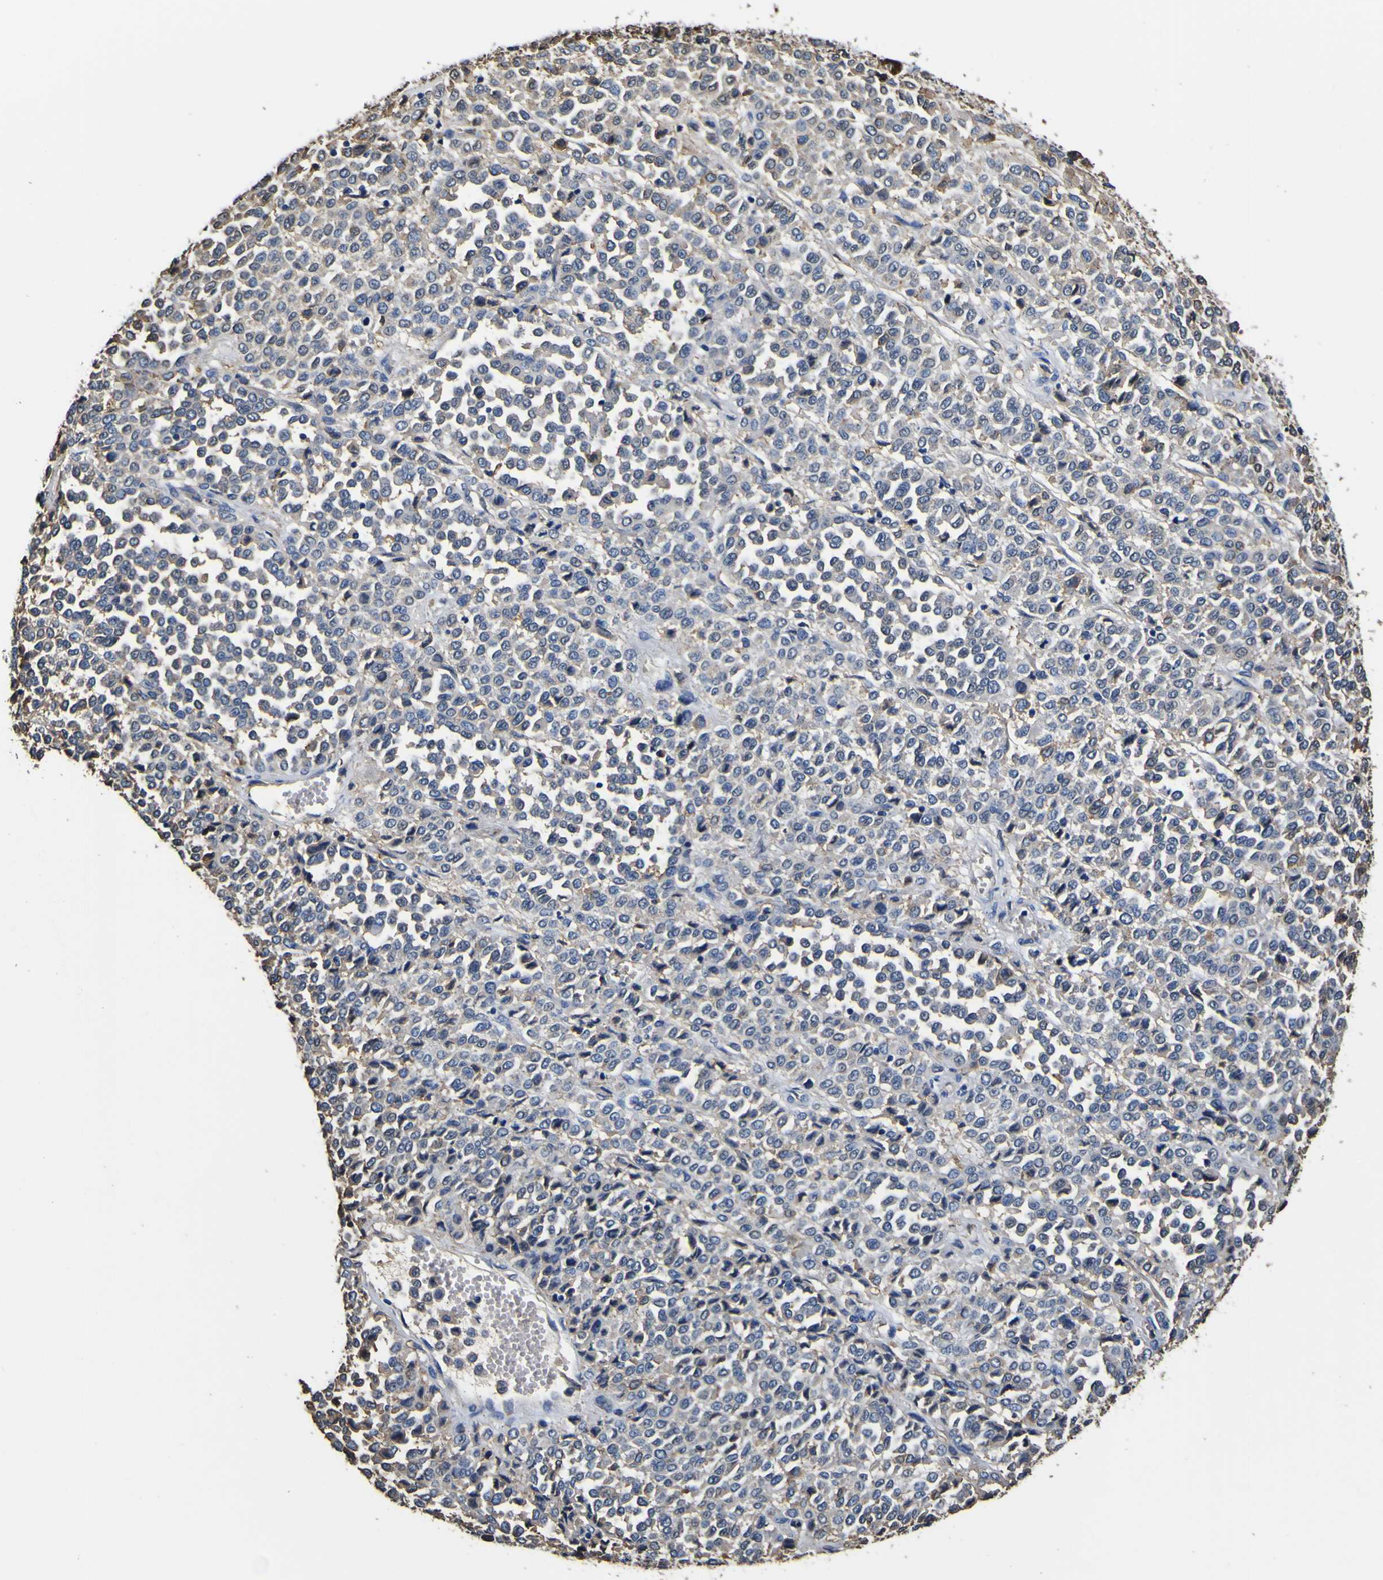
{"staining": {"intensity": "moderate", "quantity": "<25%", "location": "cytoplasmic/membranous"}, "tissue": "melanoma", "cell_type": "Tumor cells", "image_type": "cancer", "snomed": [{"axis": "morphology", "description": "Malignant melanoma, Metastatic site"}, {"axis": "topography", "description": "Pancreas"}], "caption": "Immunohistochemistry of human melanoma exhibits low levels of moderate cytoplasmic/membranous staining in approximately <25% of tumor cells.", "gene": "PXDN", "patient": {"sex": "female", "age": 30}}